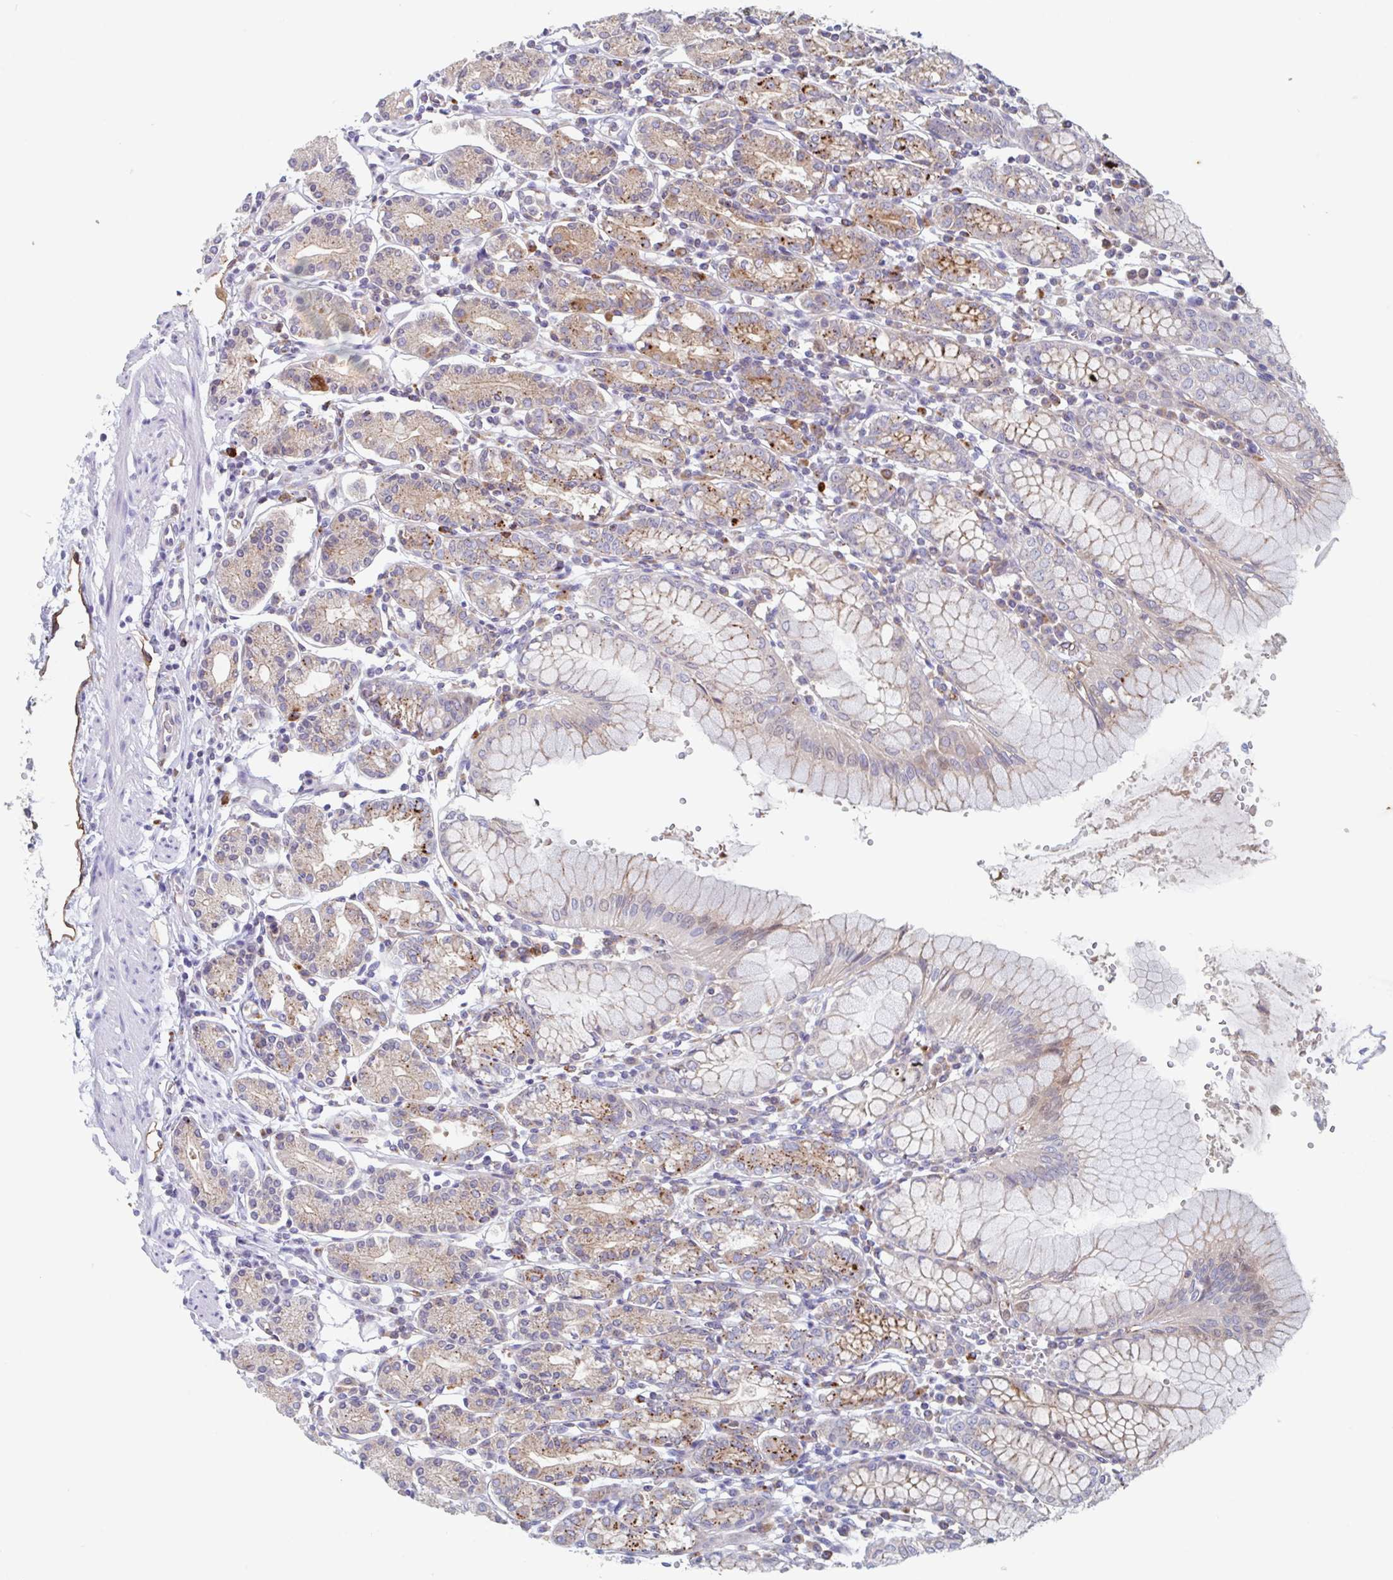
{"staining": {"intensity": "moderate", "quantity": "25%-75%", "location": "cytoplasmic/membranous"}, "tissue": "stomach", "cell_type": "Glandular cells", "image_type": "normal", "snomed": [{"axis": "morphology", "description": "Normal tissue, NOS"}, {"axis": "topography", "description": "Stomach"}], "caption": "A medium amount of moderate cytoplasmic/membranous expression is seen in about 25%-75% of glandular cells in normal stomach. The protein is shown in brown color, while the nuclei are stained blue.", "gene": "MANBA", "patient": {"sex": "female", "age": 62}}